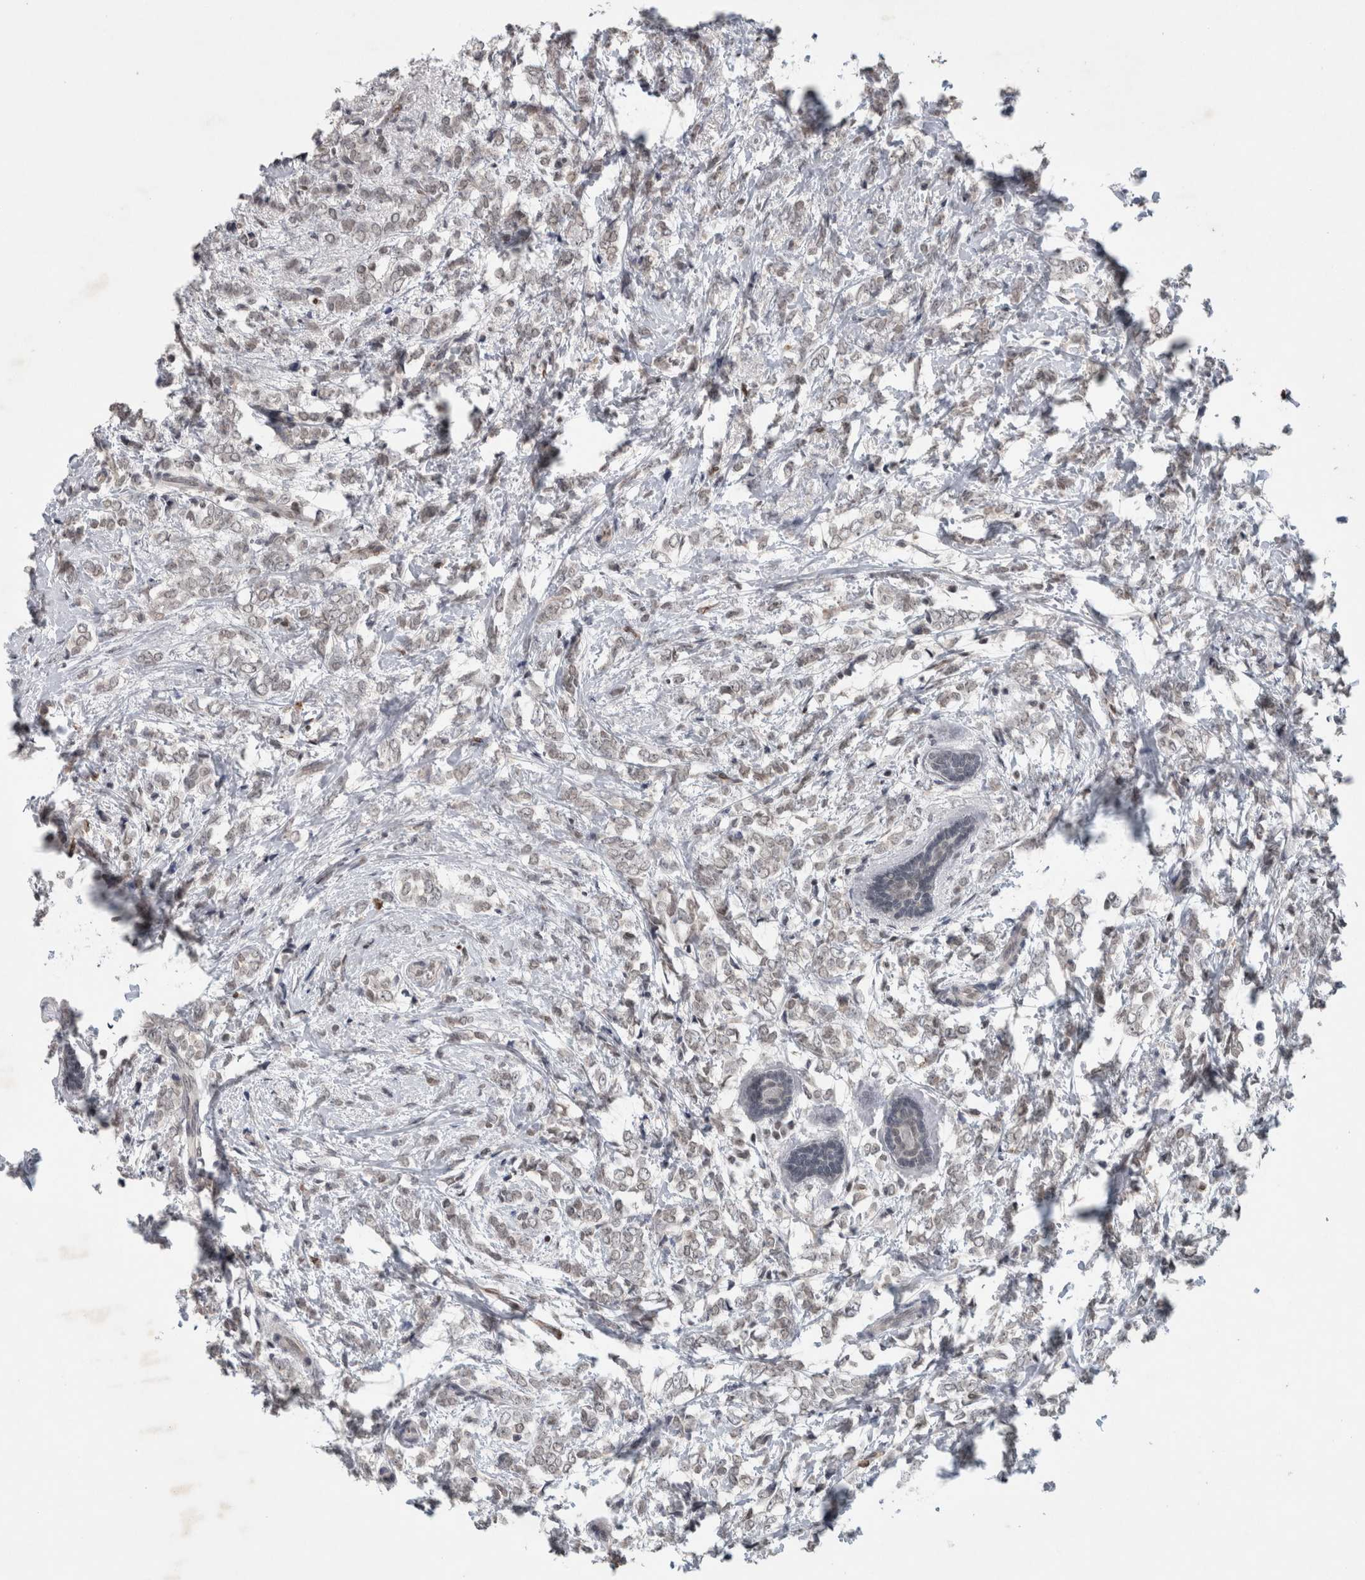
{"staining": {"intensity": "negative", "quantity": "none", "location": "none"}, "tissue": "breast cancer", "cell_type": "Tumor cells", "image_type": "cancer", "snomed": [{"axis": "morphology", "description": "Normal tissue, NOS"}, {"axis": "morphology", "description": "Lobular carcinoma"}, {"axis": "topography", "description": "Breast"}], "caption": "Tumor cells are negative for brown protein staining in breast cancer.", "gene": "PRXL2A", "patient": {"sex": "female", "age": 47}}